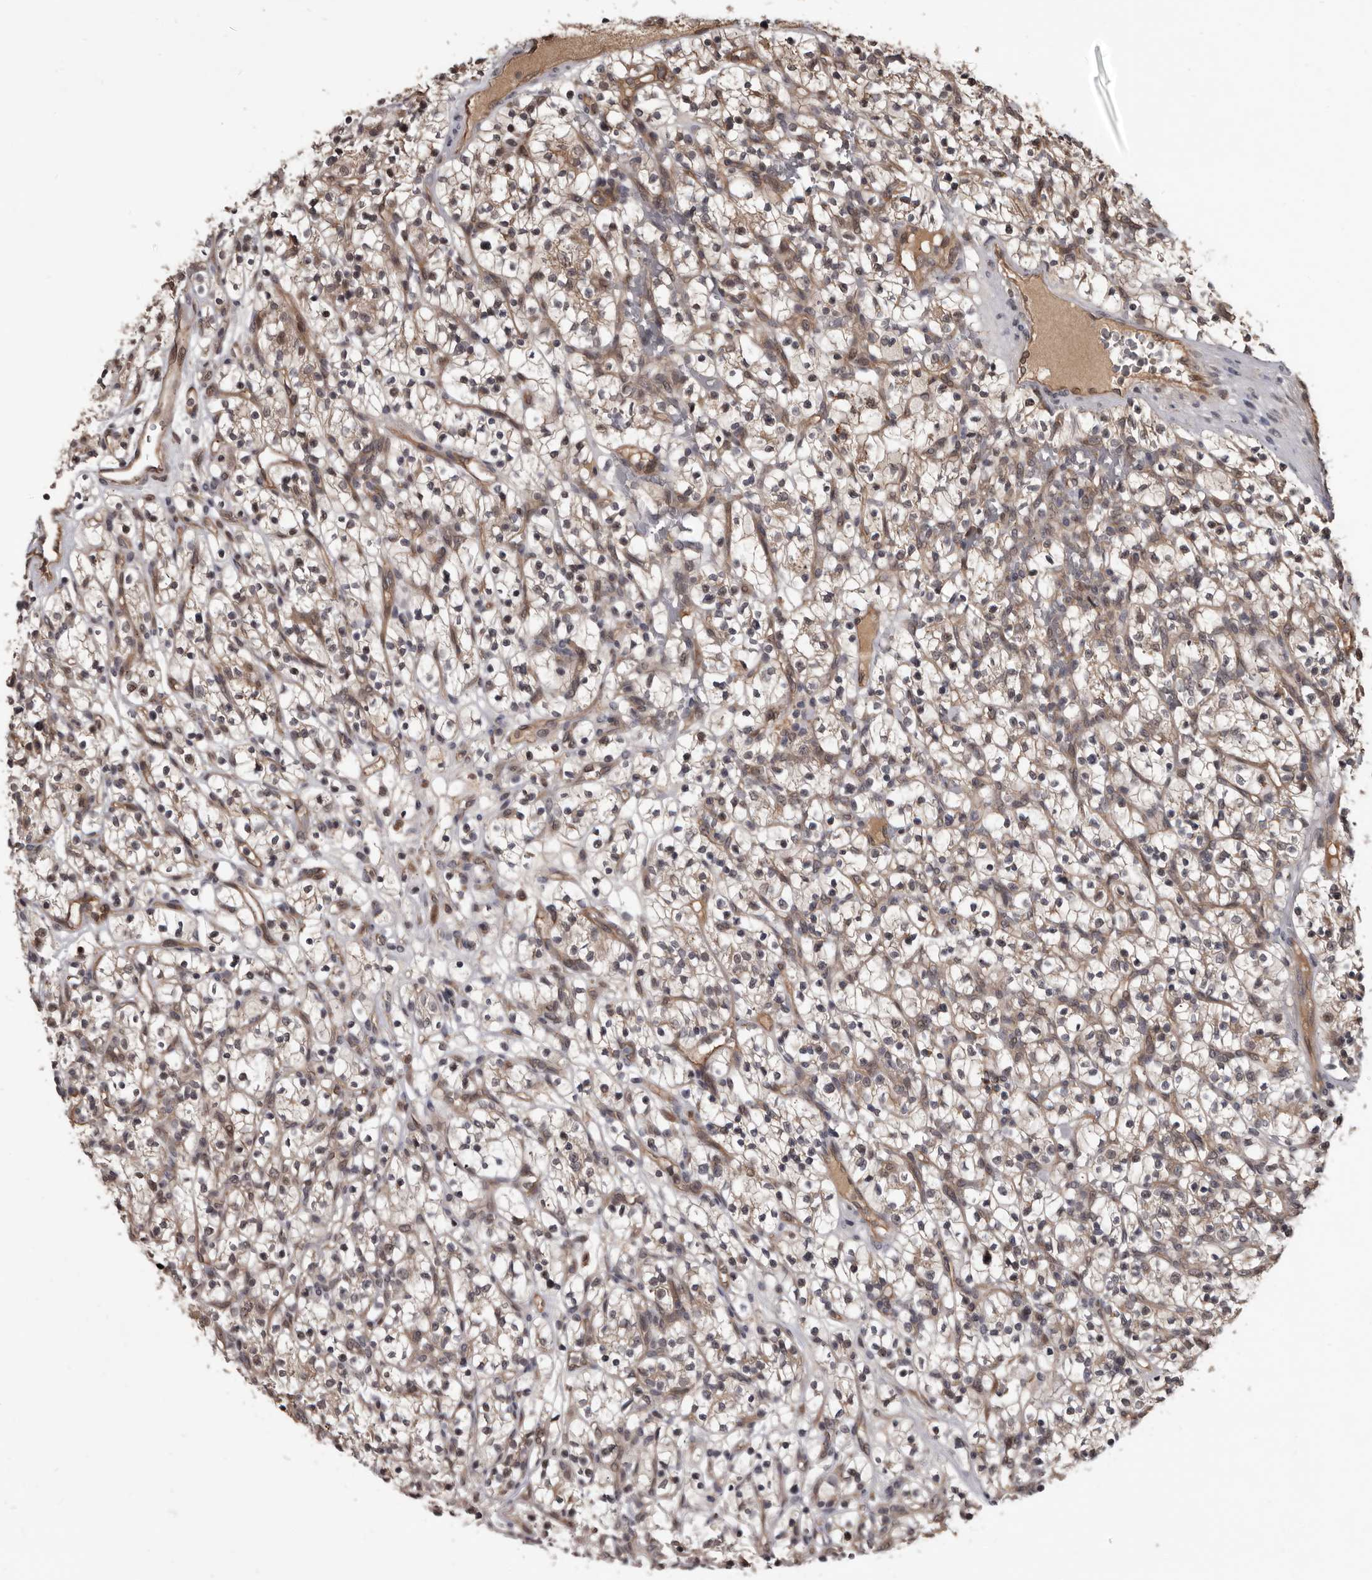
{"staining": {"intensity": "weak", "quantity": ">75%", "location": "cytoplasmic/membranous"}, "tissue": "renal cancer", "cell_type": "Tumor cells", "image_type": "cancer", "snomed": [{"axis": "morphology", "description": "Adenocarcinoma, NOS"}, {"axis": "topography", "description": "Kidney"}], "caption": "The photomicrograph shows staining of adenocarcinoma (renal), revealing weak cytoplasmic/membranous protein positivity (brown color) within tumor cells.", "gene": "AHR", "patient": {"sex": "female", "age": 57}}